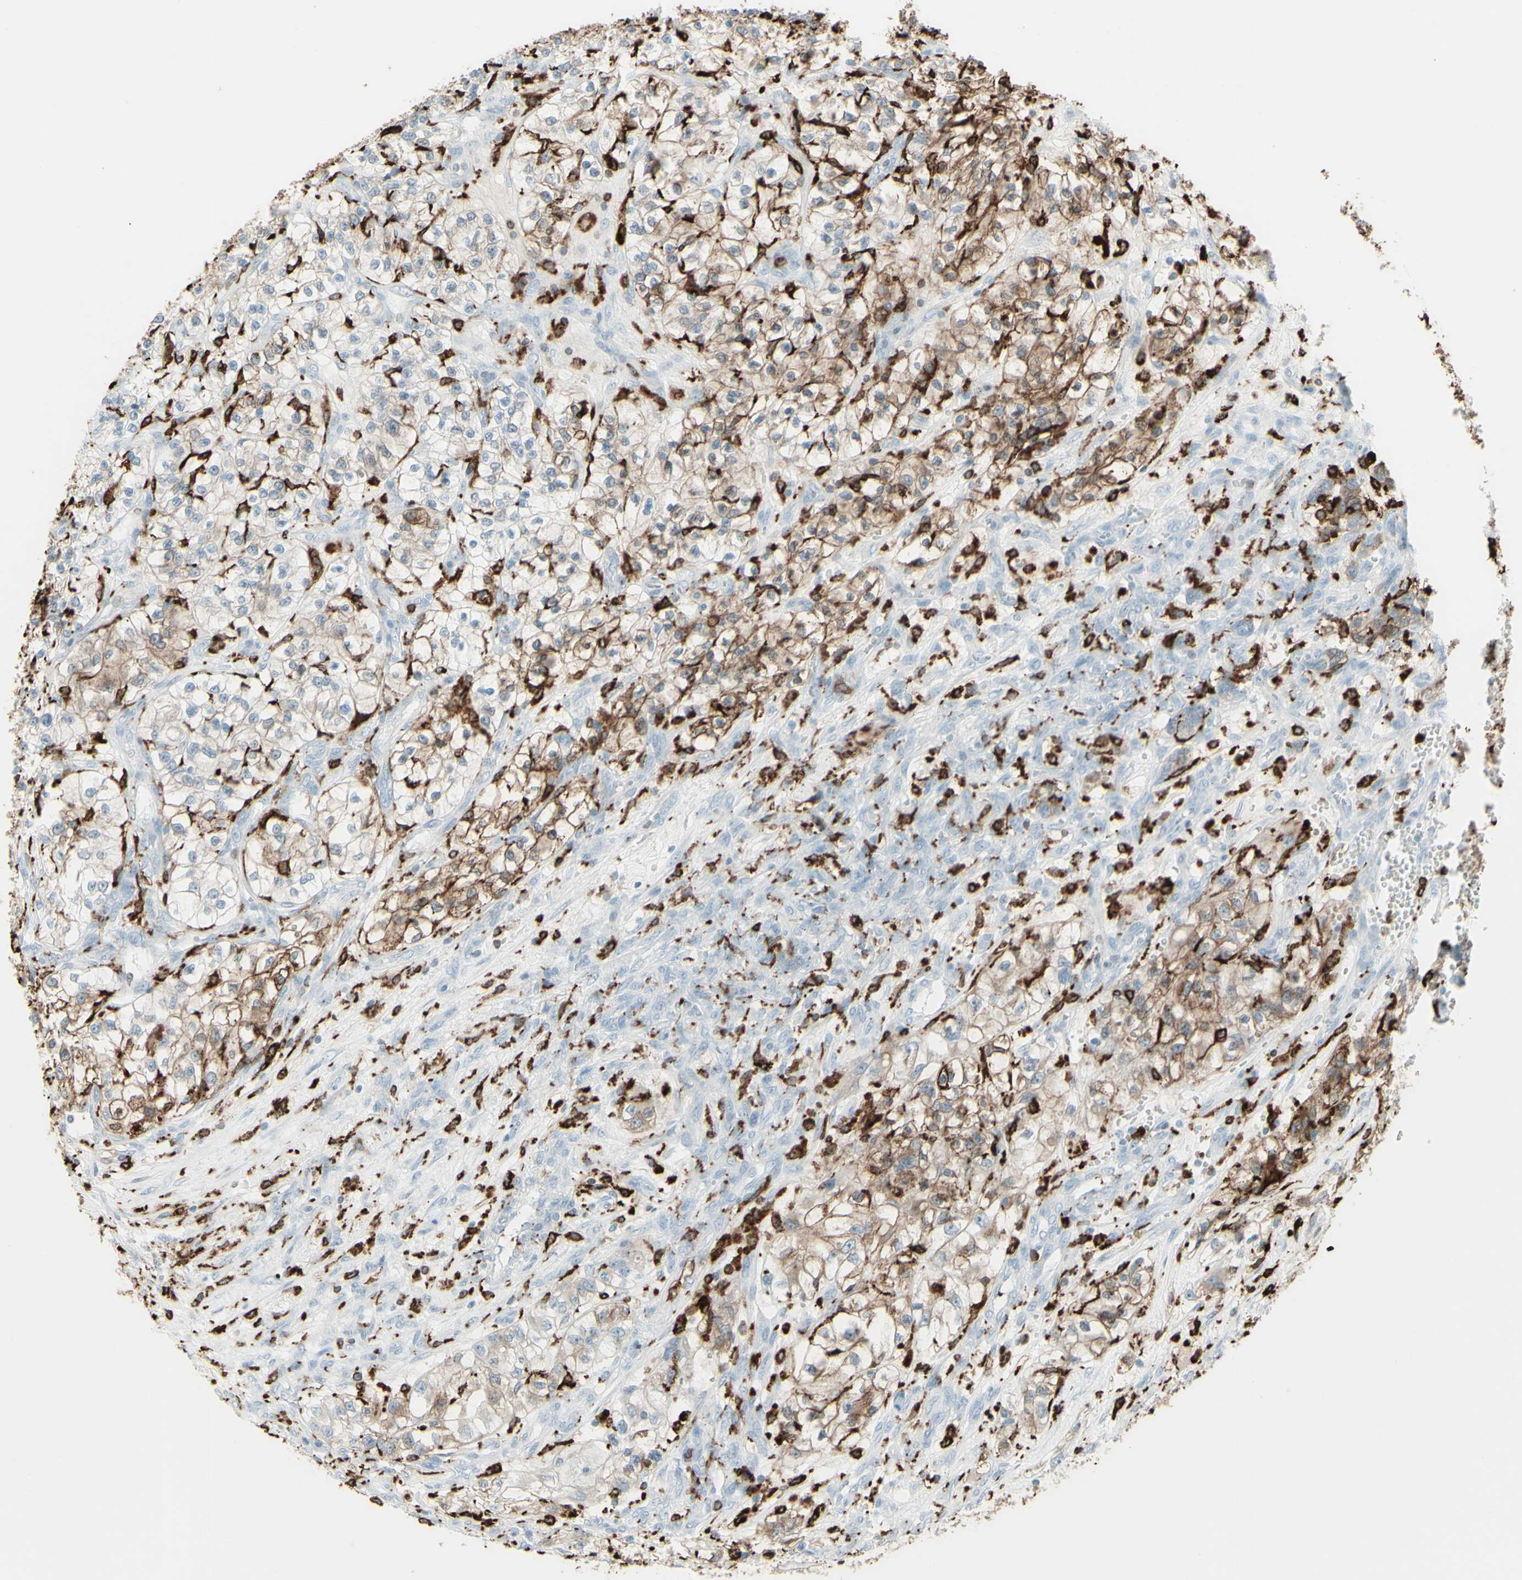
{"staining": {"intensity": "weak", "quantity": "<25%", "location": "cytoplasmic/membranous"}, "tissue": "renal cancer", "cell_type": "Tumor cells", "image_type": "cancer", "snomed": [{"axis": "morphology", "description": "Adenocarcinoma, NOS"}, {"axis": "topography", "description": "Kidney"}], "caption": "A high-resolution photomicrograph shows immunohistochemistry (IHC) staining of renal cancer, which exhibits no significant expression in tumor cells.", "gene": "HLA-DPB1", "patient": {"sex": "female", "age": 57}}